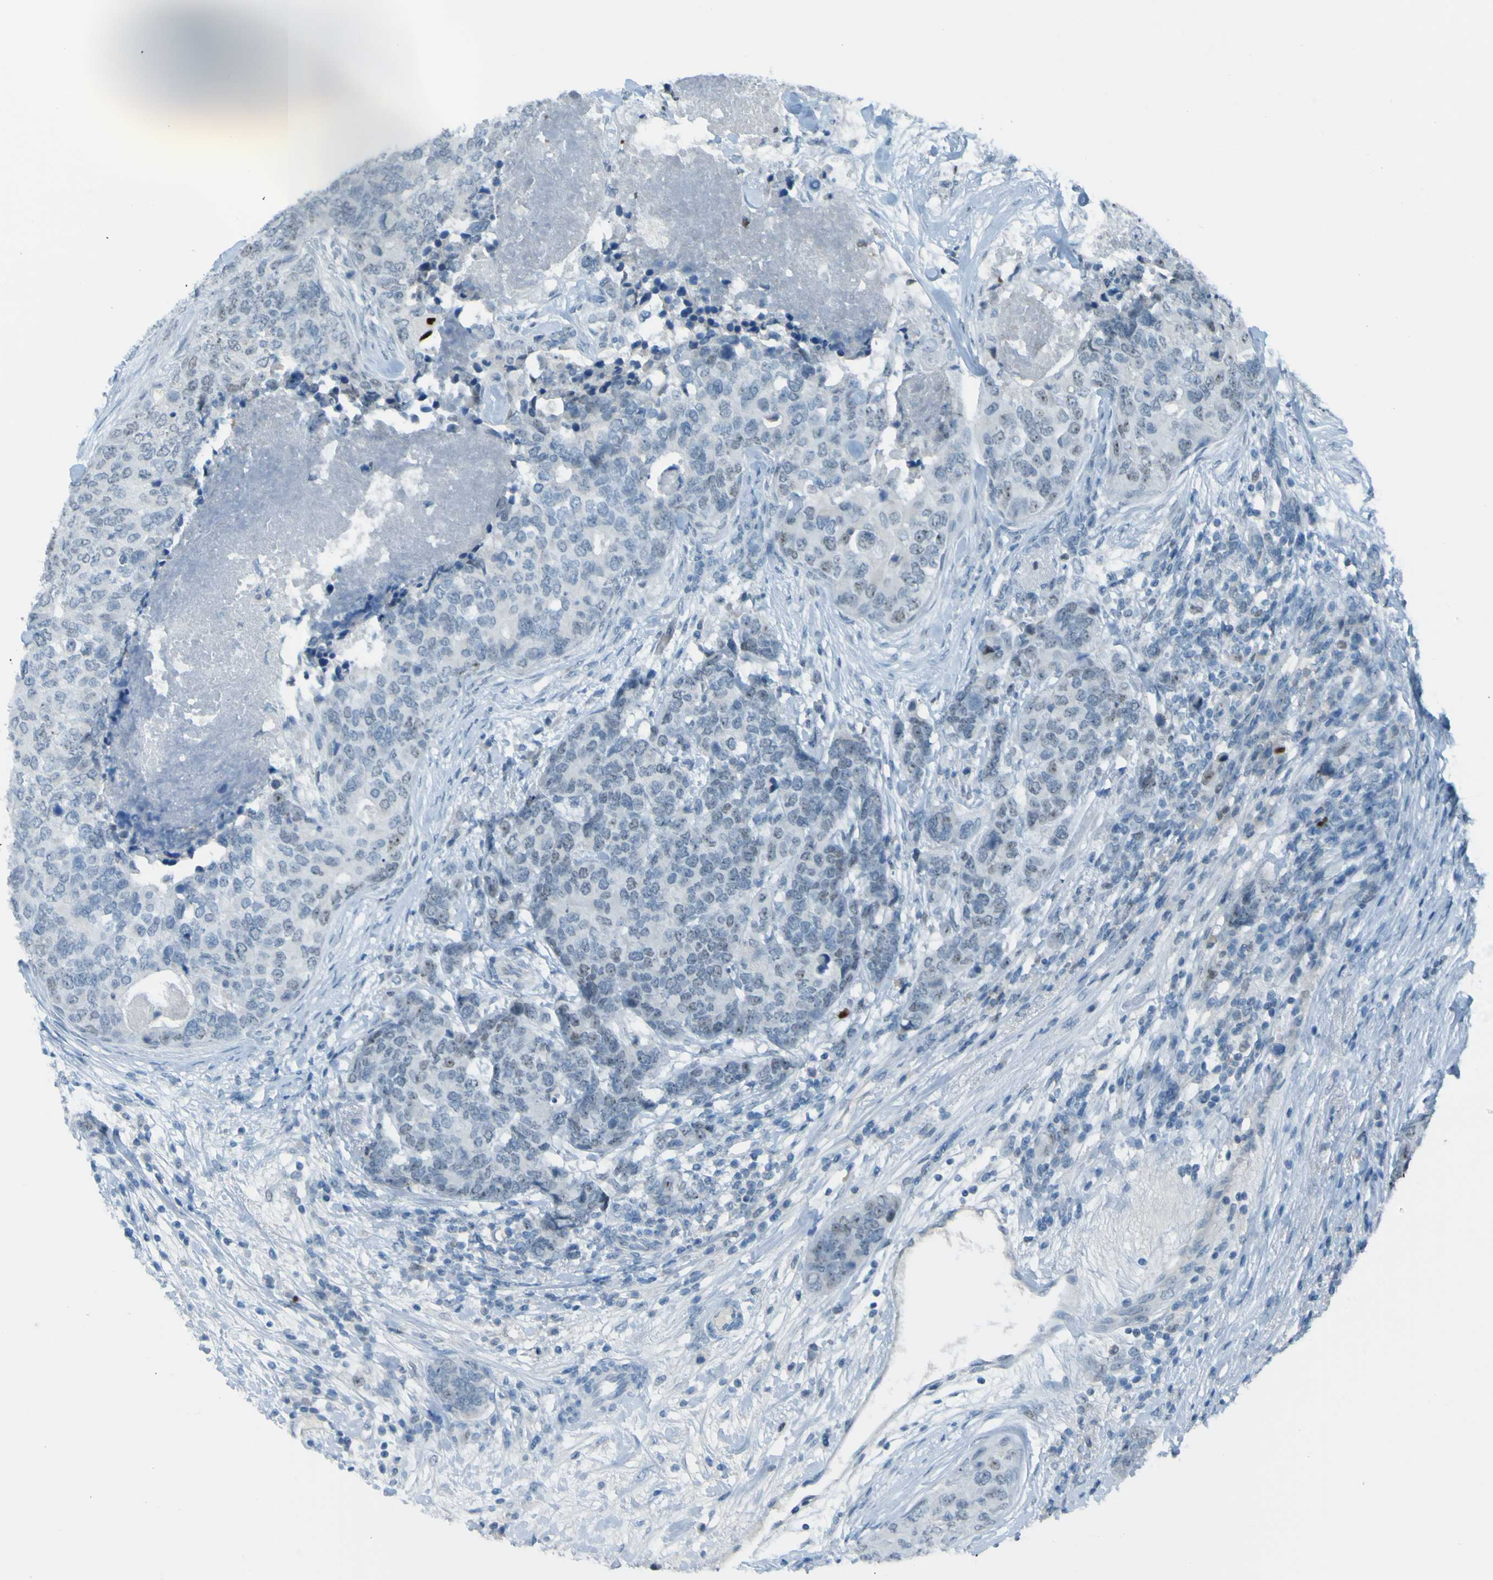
{"staining": {"intensity": "negative", "quantity": "none", "location": "none"}, "tissue": "breast cancer", "cell_type": "Tumor cells", "image_type": "cancer", "snomed": [{"axis": "morphology", "description": "Lobular carcinoma"}, {"axis": "topography", "description": "Breast"}], "caption": "Tumor cells show no significant protein expression in lobular carcinoma (breast).", "gene": "USP36", "patient": {"sex": "female", "age": 59}}